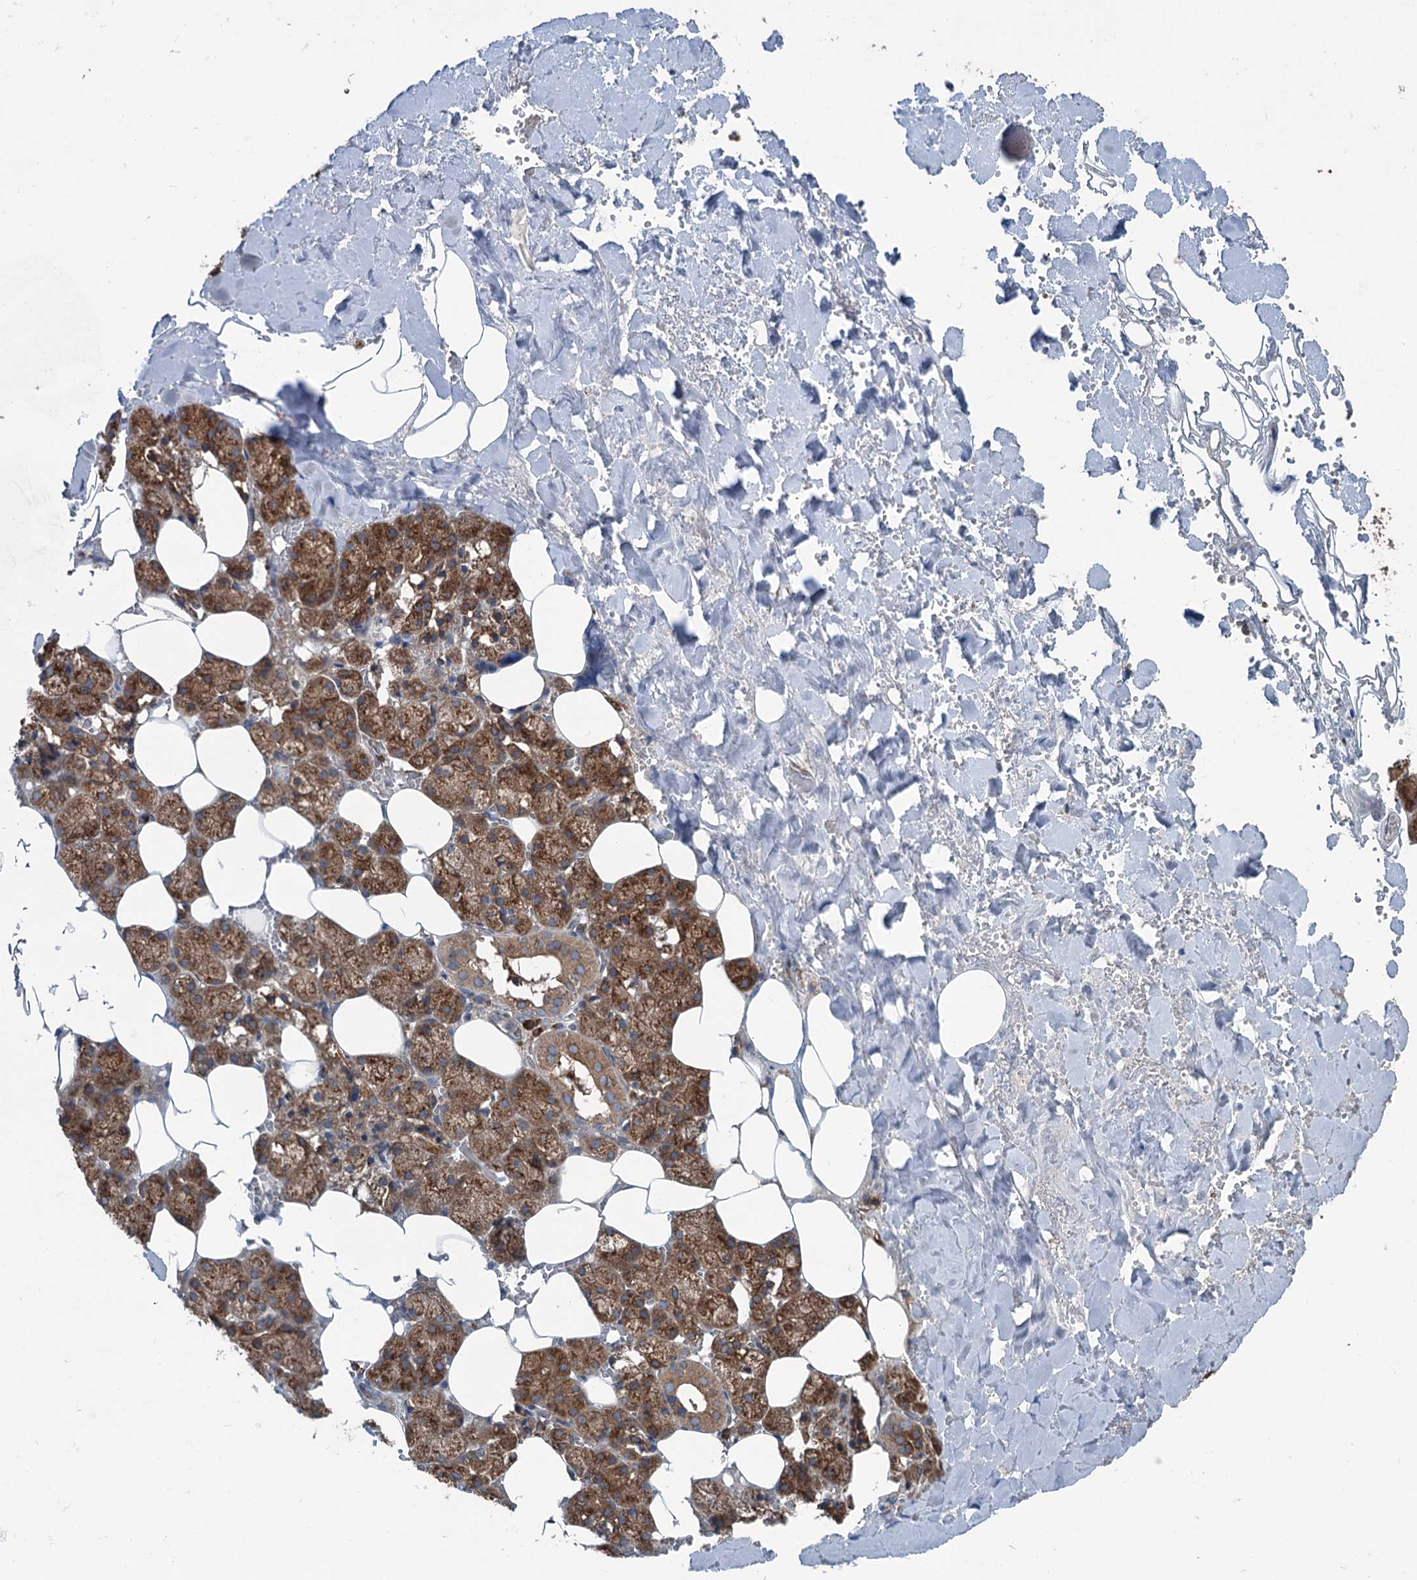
{"staining": {"intensity": "moderate", "quantity": ">75%", "location": "cytoplasmic/membranous"}, "tissue": "salivary gland", "cell_type": "Glandular cells", "image_type": "normal", "snomed": [{"axis": "morphology", "description": "Normal tissue, NOS"}, {"axis": "topography", "description": "Salivary gland"}], "caption": "Moderate cytoplasmic/membranous staining for a protein is seen in approximately >75% of glandular cells of unremarkable salivary gland using immunohistochemistry (IHC).", "gene": "CALCOCO1", "patient": {"sex": "male", "age": 62}}